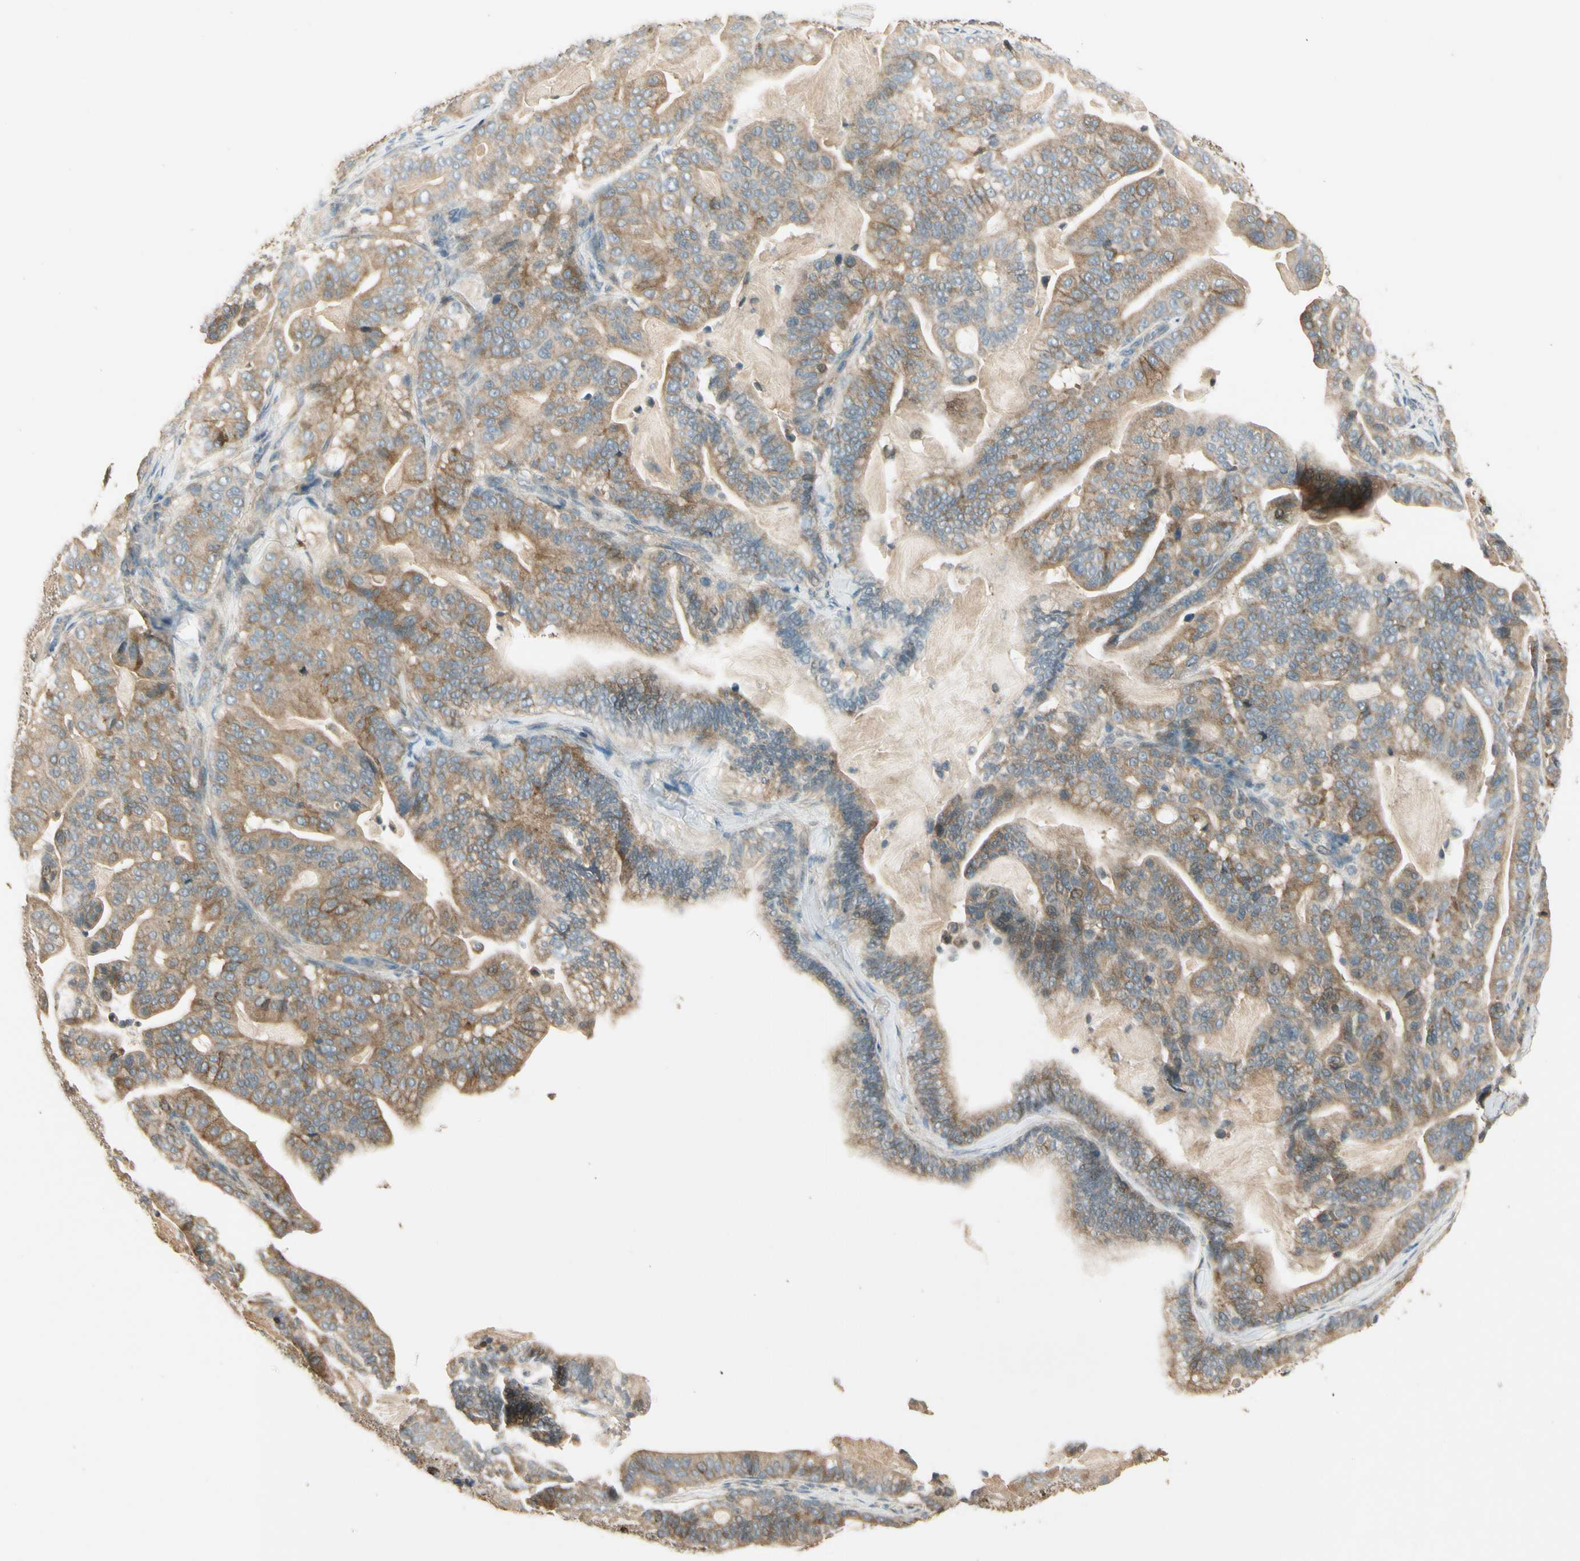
{"staining": {"intensity": "moderate", "quantity": ">75%", "location": "cytoplasmic/membranous"}, "tissue": "pancreatic cancer", "cell_type": "Tumor cells", "image_type": "cancer", "snomed": [{"axis": "morphology", "description": "Adenocarcinoma, NOS"}, {"axis": "topography", "description": "Pancreas"}], "caption": "Immunohistochemistry (IHC) photomicrograph of neoplastic tissue: human adenocarcinoma (pancreatic) stained using immunohistochemistry demonstrates medium levels of moderate protein expression localized specifically in the cytoplasmic/membranous of tumor cells, appearing as a cytoplasmic/membranous brown color.", "gene": "PLXNA1", "patient": {"sex": "male", "age": 63}}